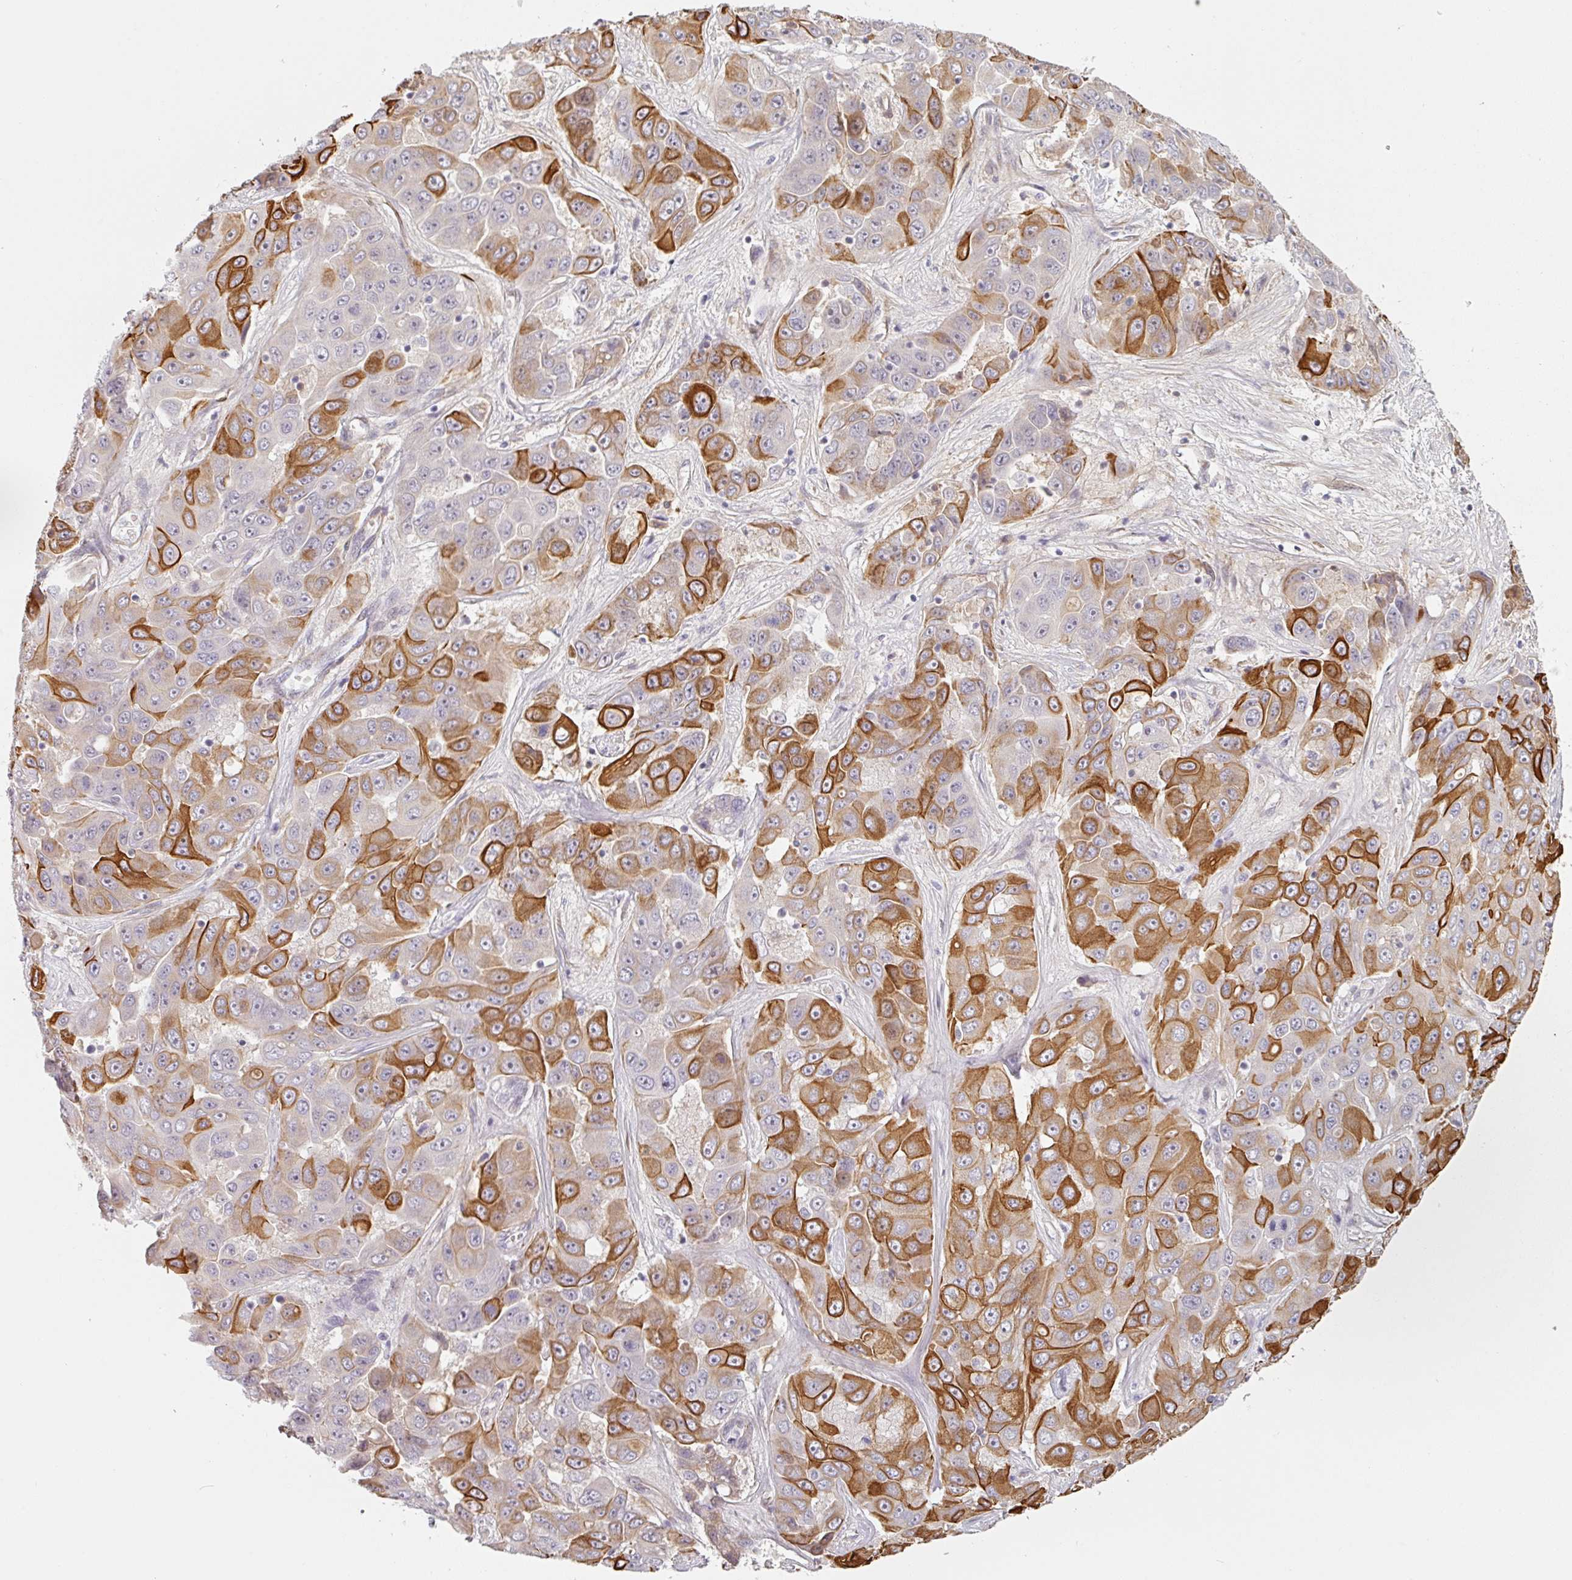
{"staining": {"intensity": "strong", "quantity": "25%-75%", "location": "cytoplasmic/membranous"}, "tissue": "liver cancer", "cell_type": "Tumor cells", "image_type": "cancer", "snomed": [{"axis": "morphology", "description": "Cholangiocarcinoma"}, {"axis": "topography", "description": "Liver"}], "caption": "A brown stain labels strong cytoplasmic/membranous expression of a protein in liver cholangiocarcinoma tumor cells. Ihc stains the protein of interest in brown and the nuclei are stained blue.", "gene": "CEP78", "patient": {"sex": "female", "age": 52}}